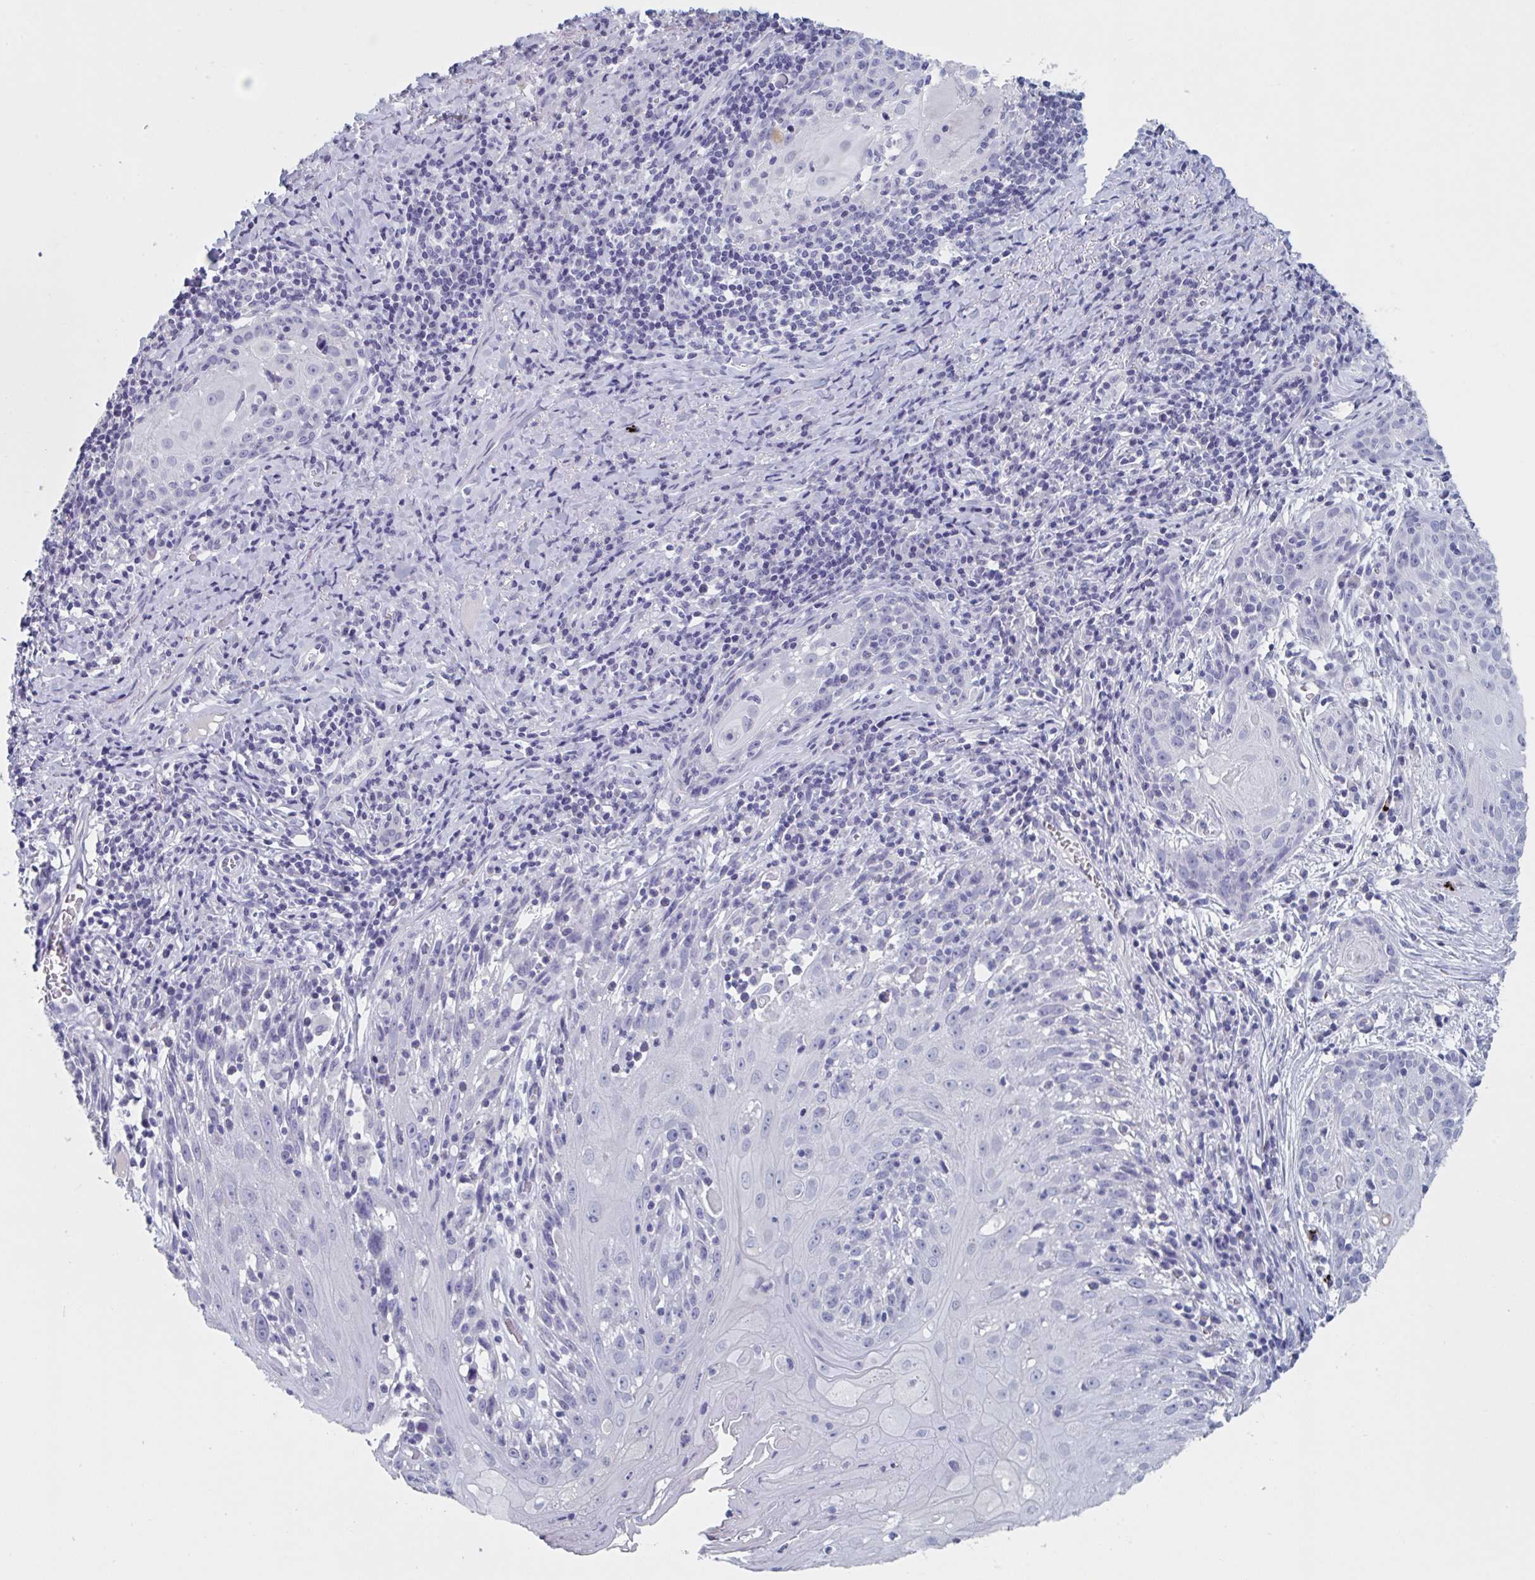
{"staining": {"intensity": "negative", "quantity": "none", "location": "none"}, "tissue": "skin cancer", "cell_type": "Tumor cells", "image_type": "cancer", "snomed": [{"axis": "morphology", "description": "Squamous cell carcinoma, NOS"}, {"axis": "topography", "description": "Skin"}, {"axis": "topography", "description": "Vulva"}], "caption": "This micrograph is of squamous cell carcinoma (skin) stained with IHC to label a protein in brown with the nuclei are counter-stained blue. There is no positivity in tumor cells. (IHC, brightfield microscopy, high magnification).", "gene": "NDUFC2", "patient": {"sex": "female", "age": 76}}